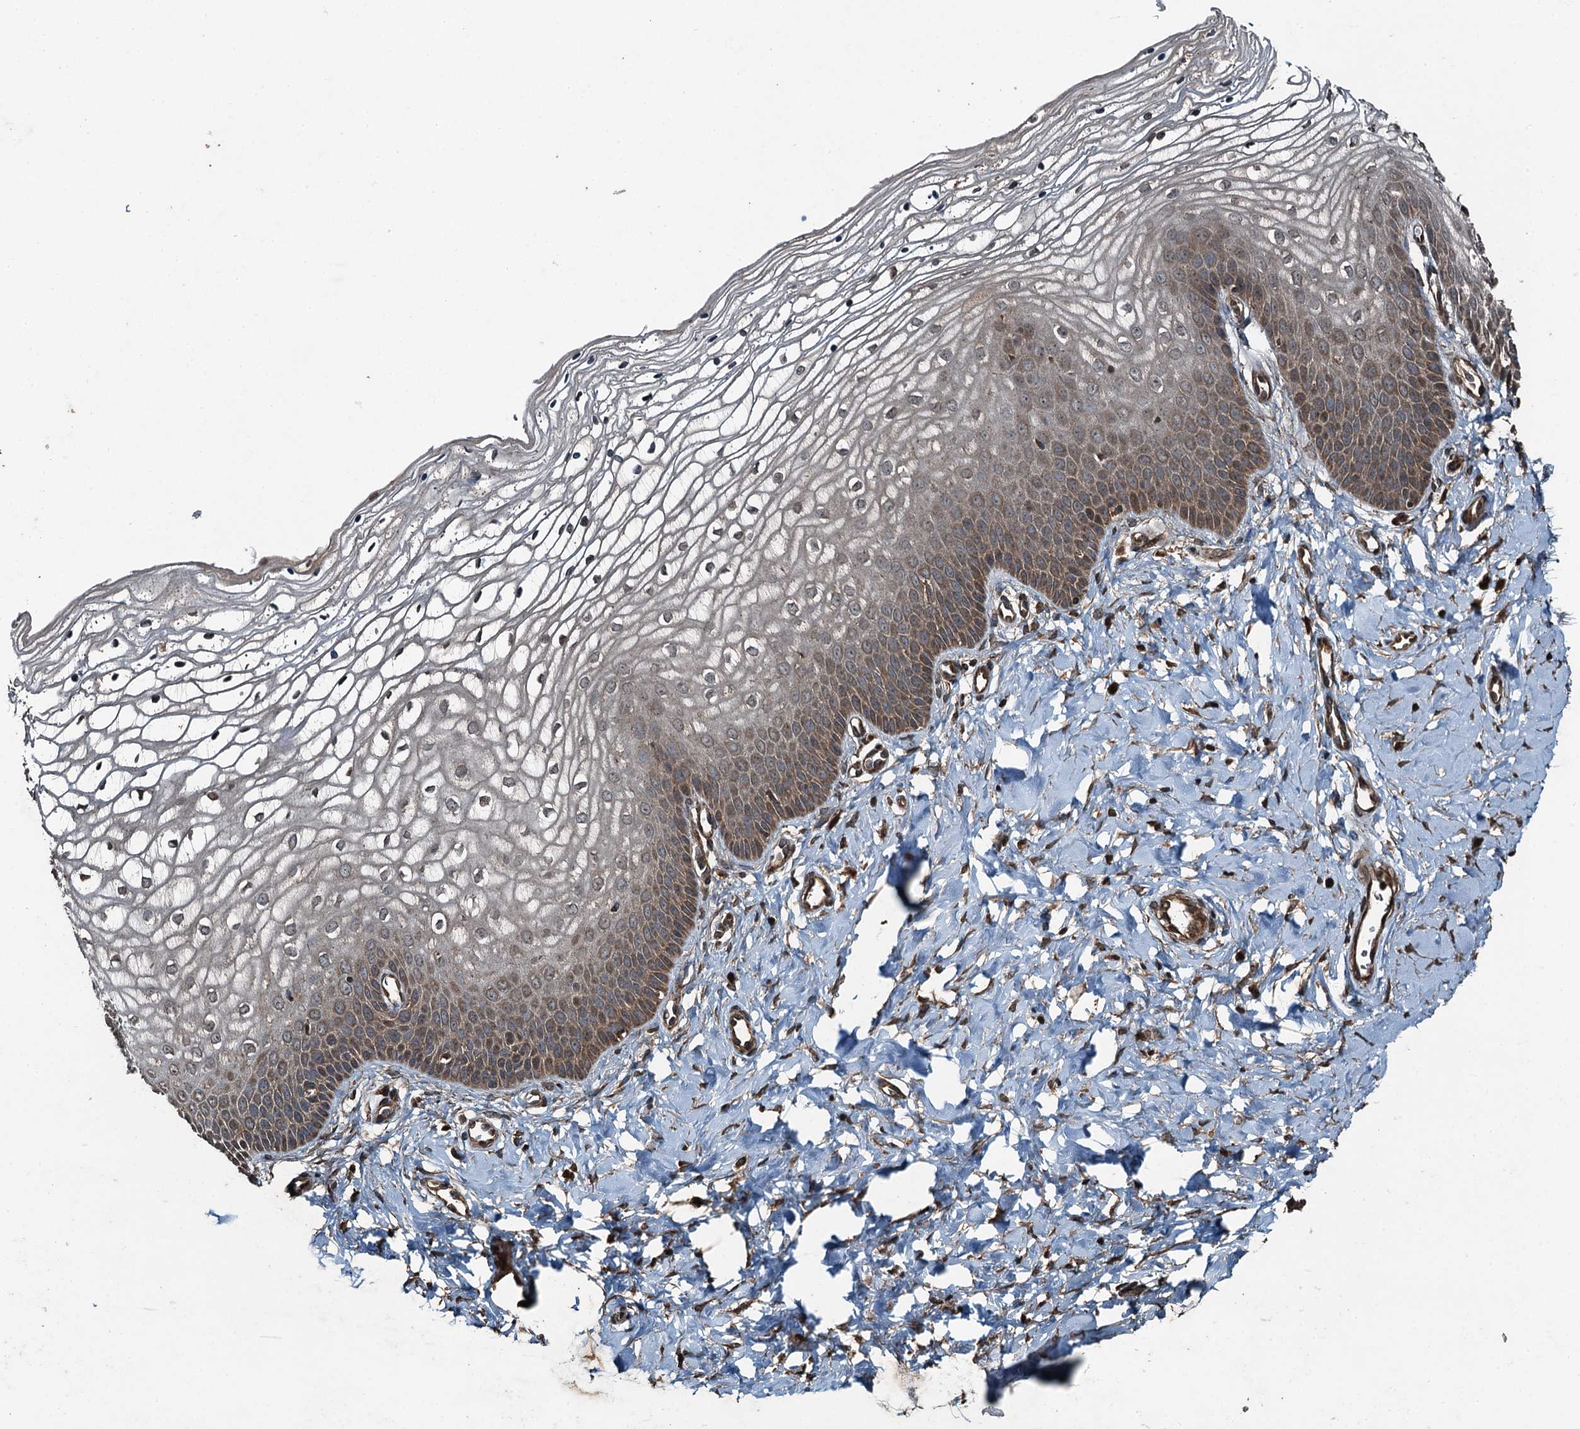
{"staining": {"intensity": "moderate", "quantity": "25%-75%", "location": "cytoplasmic/membranous"}, "tissue": "vagina", "cell_type": "Squamous epithelial cells", "image_type": "normal", "snomed": [{"axis": "morphology", "description": "Normal tissue, NOS"}, {"axis": "topography", "description": "Vagina"}], "caption": "This histopathology image displays immunohistochemistry (IHC) staining of normal human vagina, with medium moderate cytoplasmic/membranous staining in about 25%-75% of squamous epithelial cells.", "gene": "TCTN1", "patient": {"sex": "female", "age": 68}}